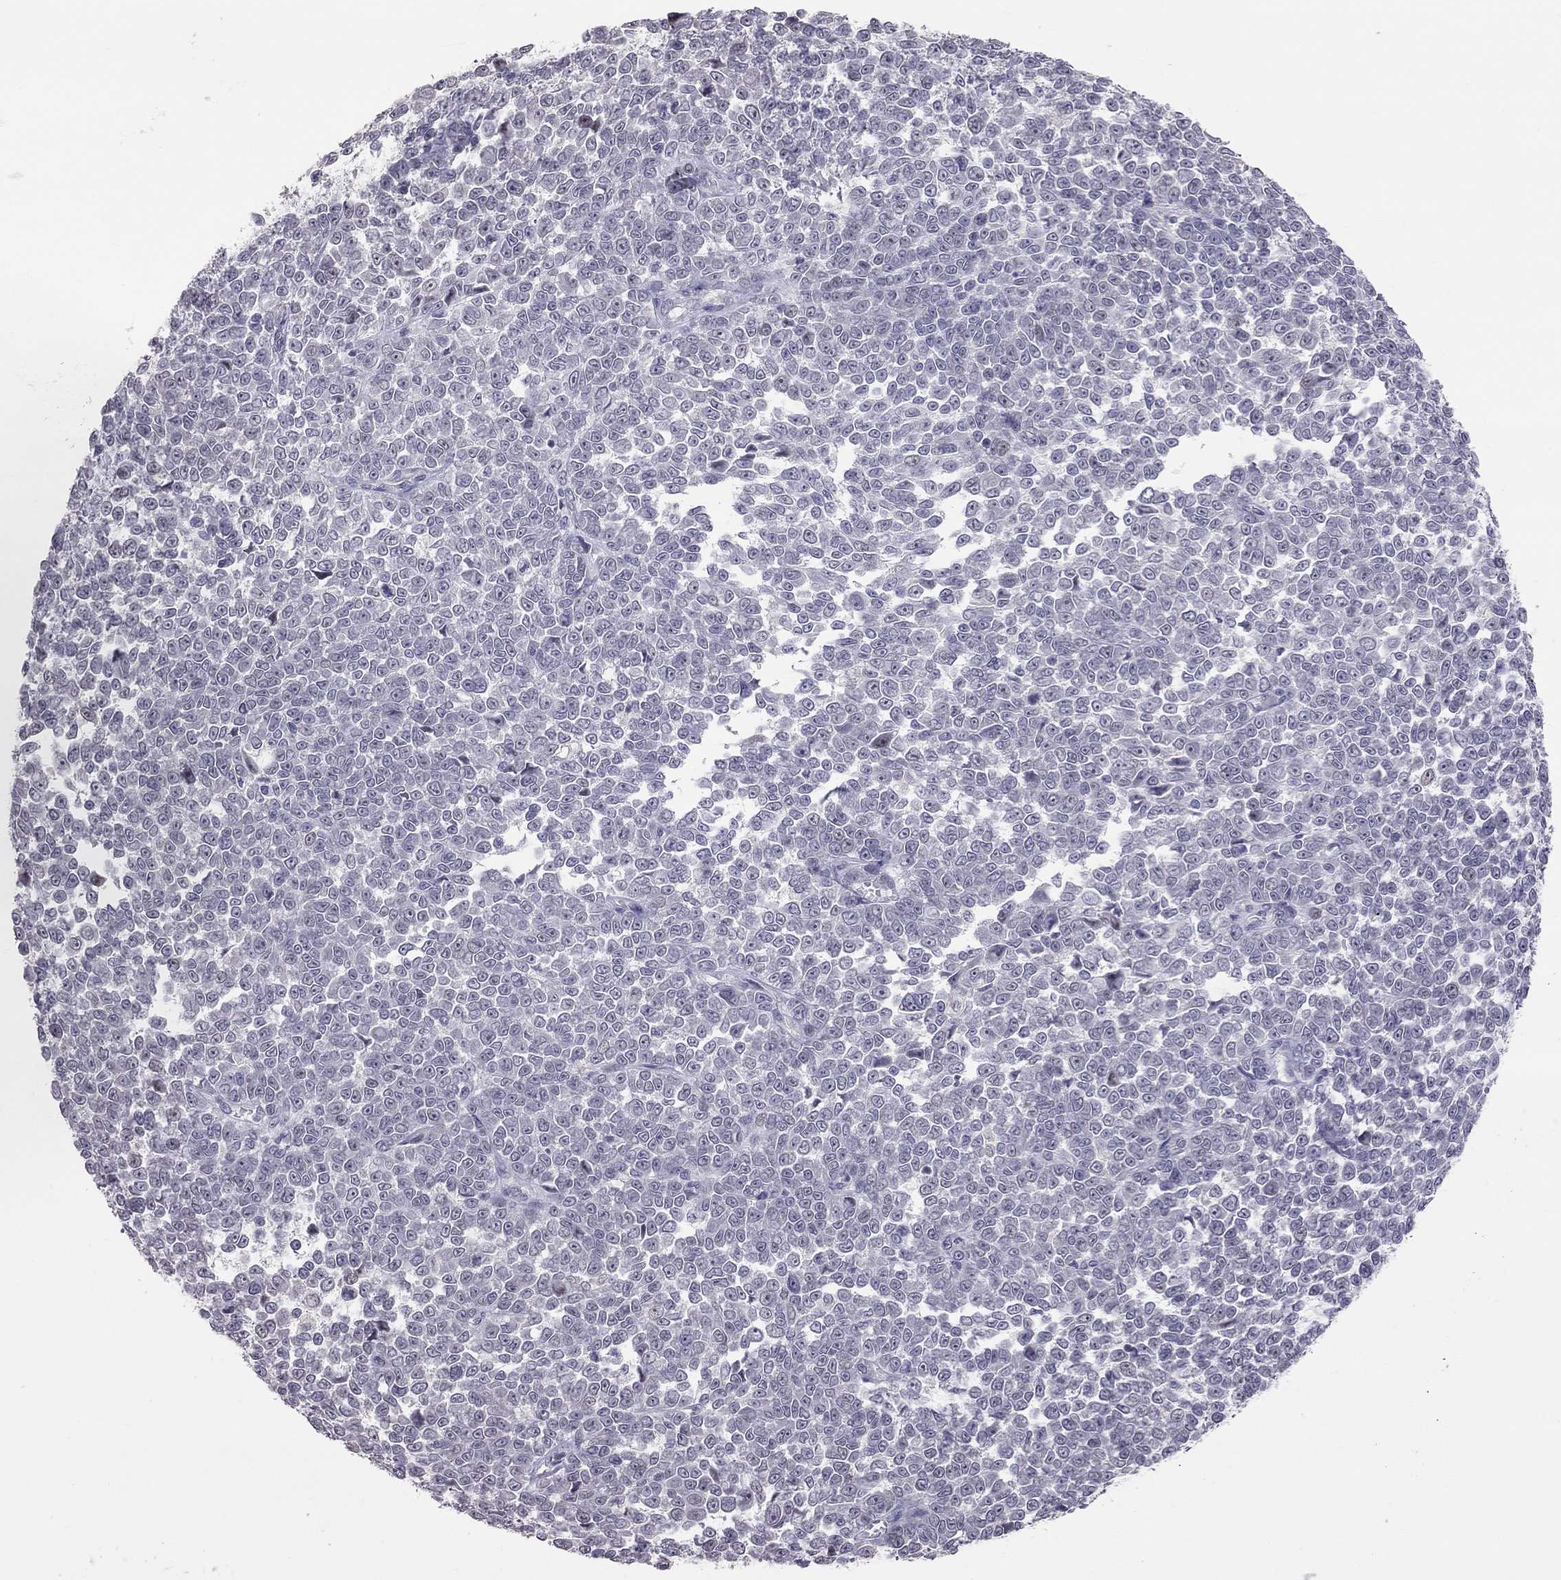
{"staining": {"intensity": "negative", "quantity": "none", "location": "none"}, "tissue": "melanoma", "cell_type": "Tumor cells", "image_type": "cancer", "snomed": [{"axis": "morphology", "description": "Malignant melanoma, NOS"}, {"axis": "topography", "description": "Skin"}], "caption": "This histopathology image is of malignant melanoma stained with IHC to label a protein in brown with the nuclei are counter-stained blue. There is no positivity in tumor cells.", "gene": "HSF2BP", "patient": {"sex": "female", "age": 95}}